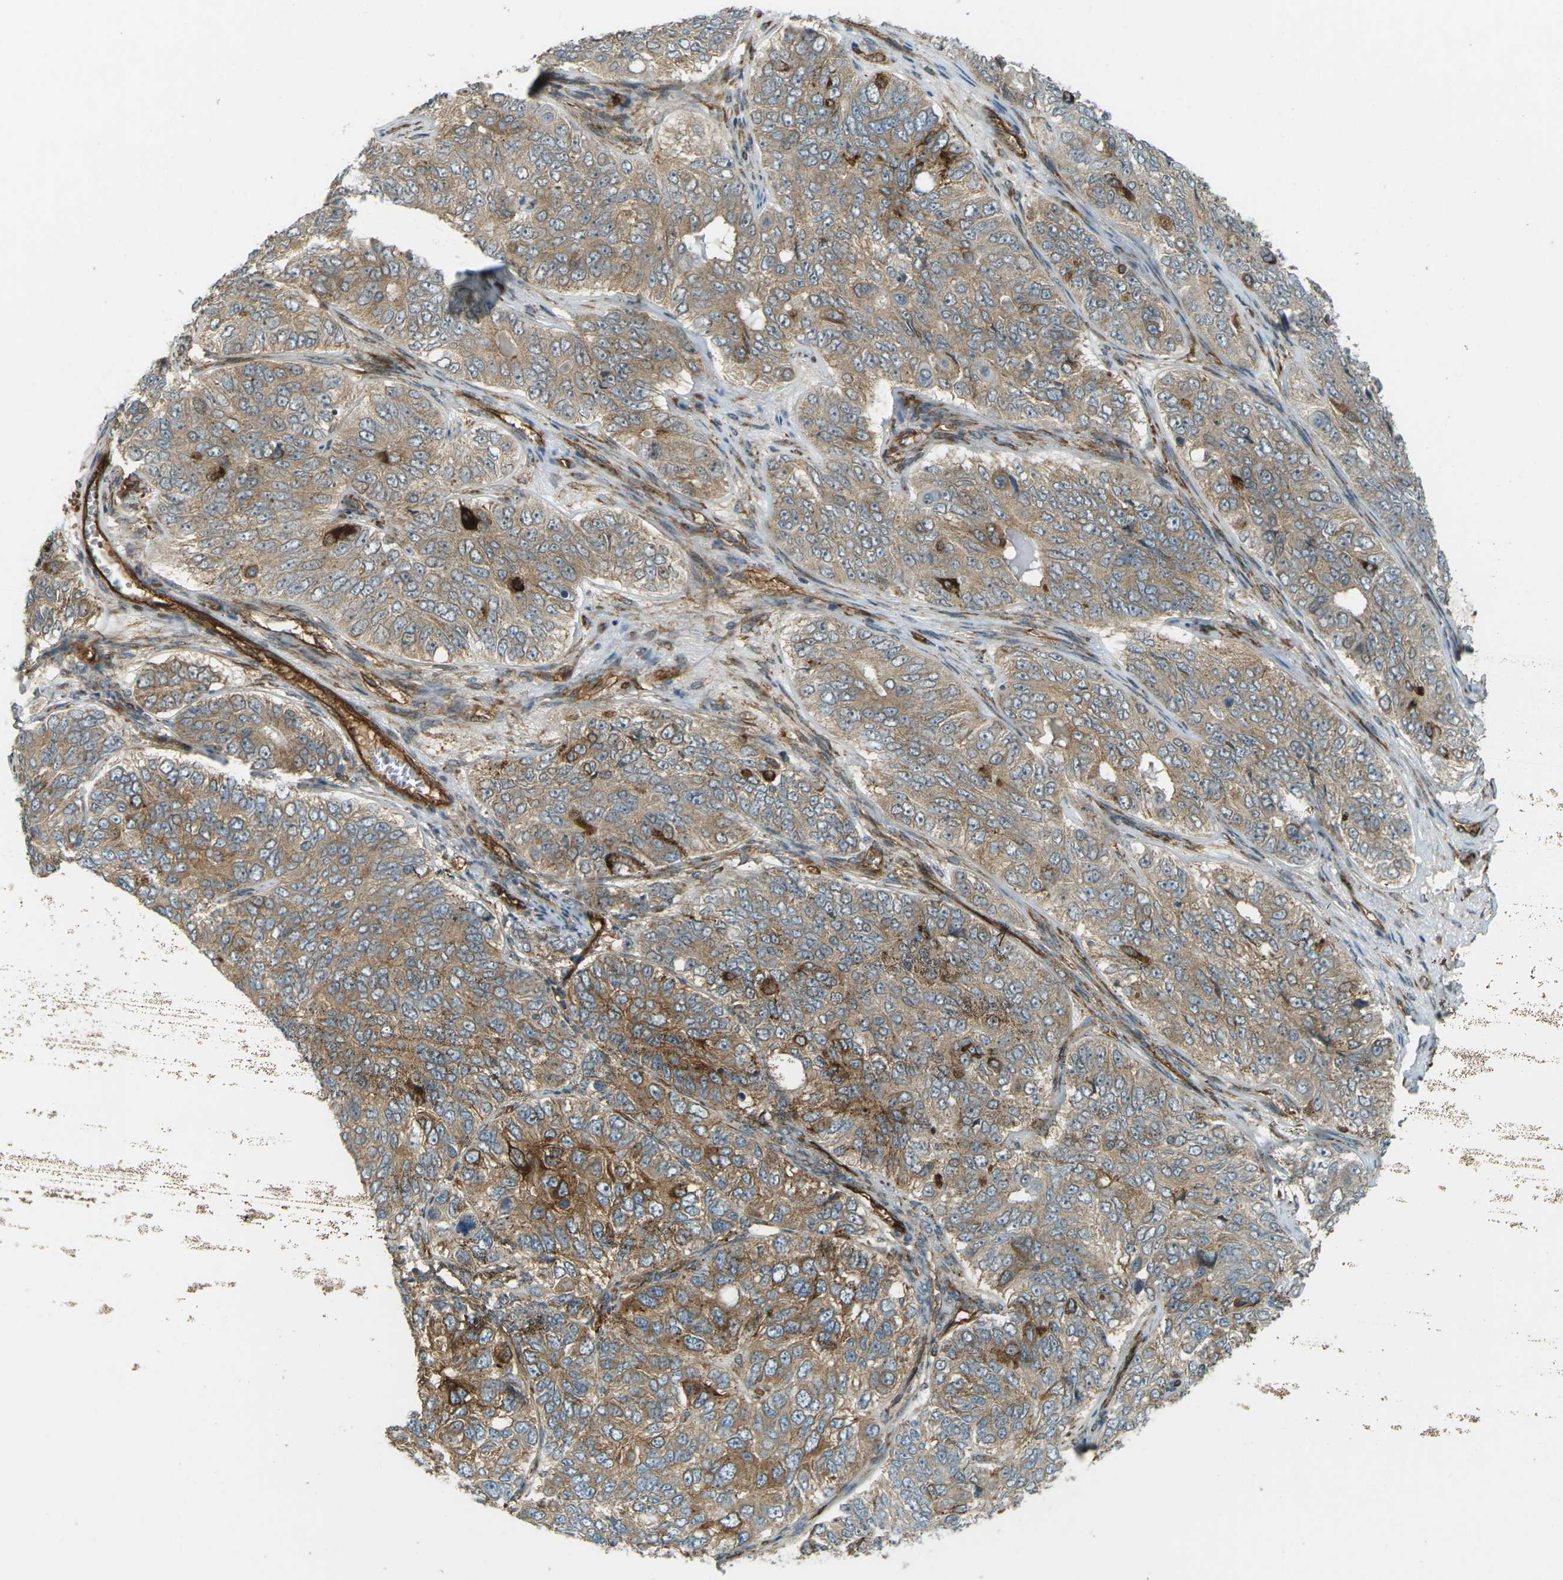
{"staining": {"intensity": "moderate", "quantity": ">75%", "location": "cytoplasmic/membranous"}, "tissue": "ovarian cancer", "cell_type": "Tumor cells", "image_type": "cancer", "snomed": [{"axis": "morphology", "description": "Carcinoma, endometroid"}, {"axis": "topography", "description": "Ovary"}], "caption": "A photomicrograph of ovarian cancer (endometroid carcinoma) stained for a protein shows moderate cytoplasmic/membranous brown staining in tumor cells.", "gene": "S1PR1", "patient": {"sex": "female", "age": 51}}